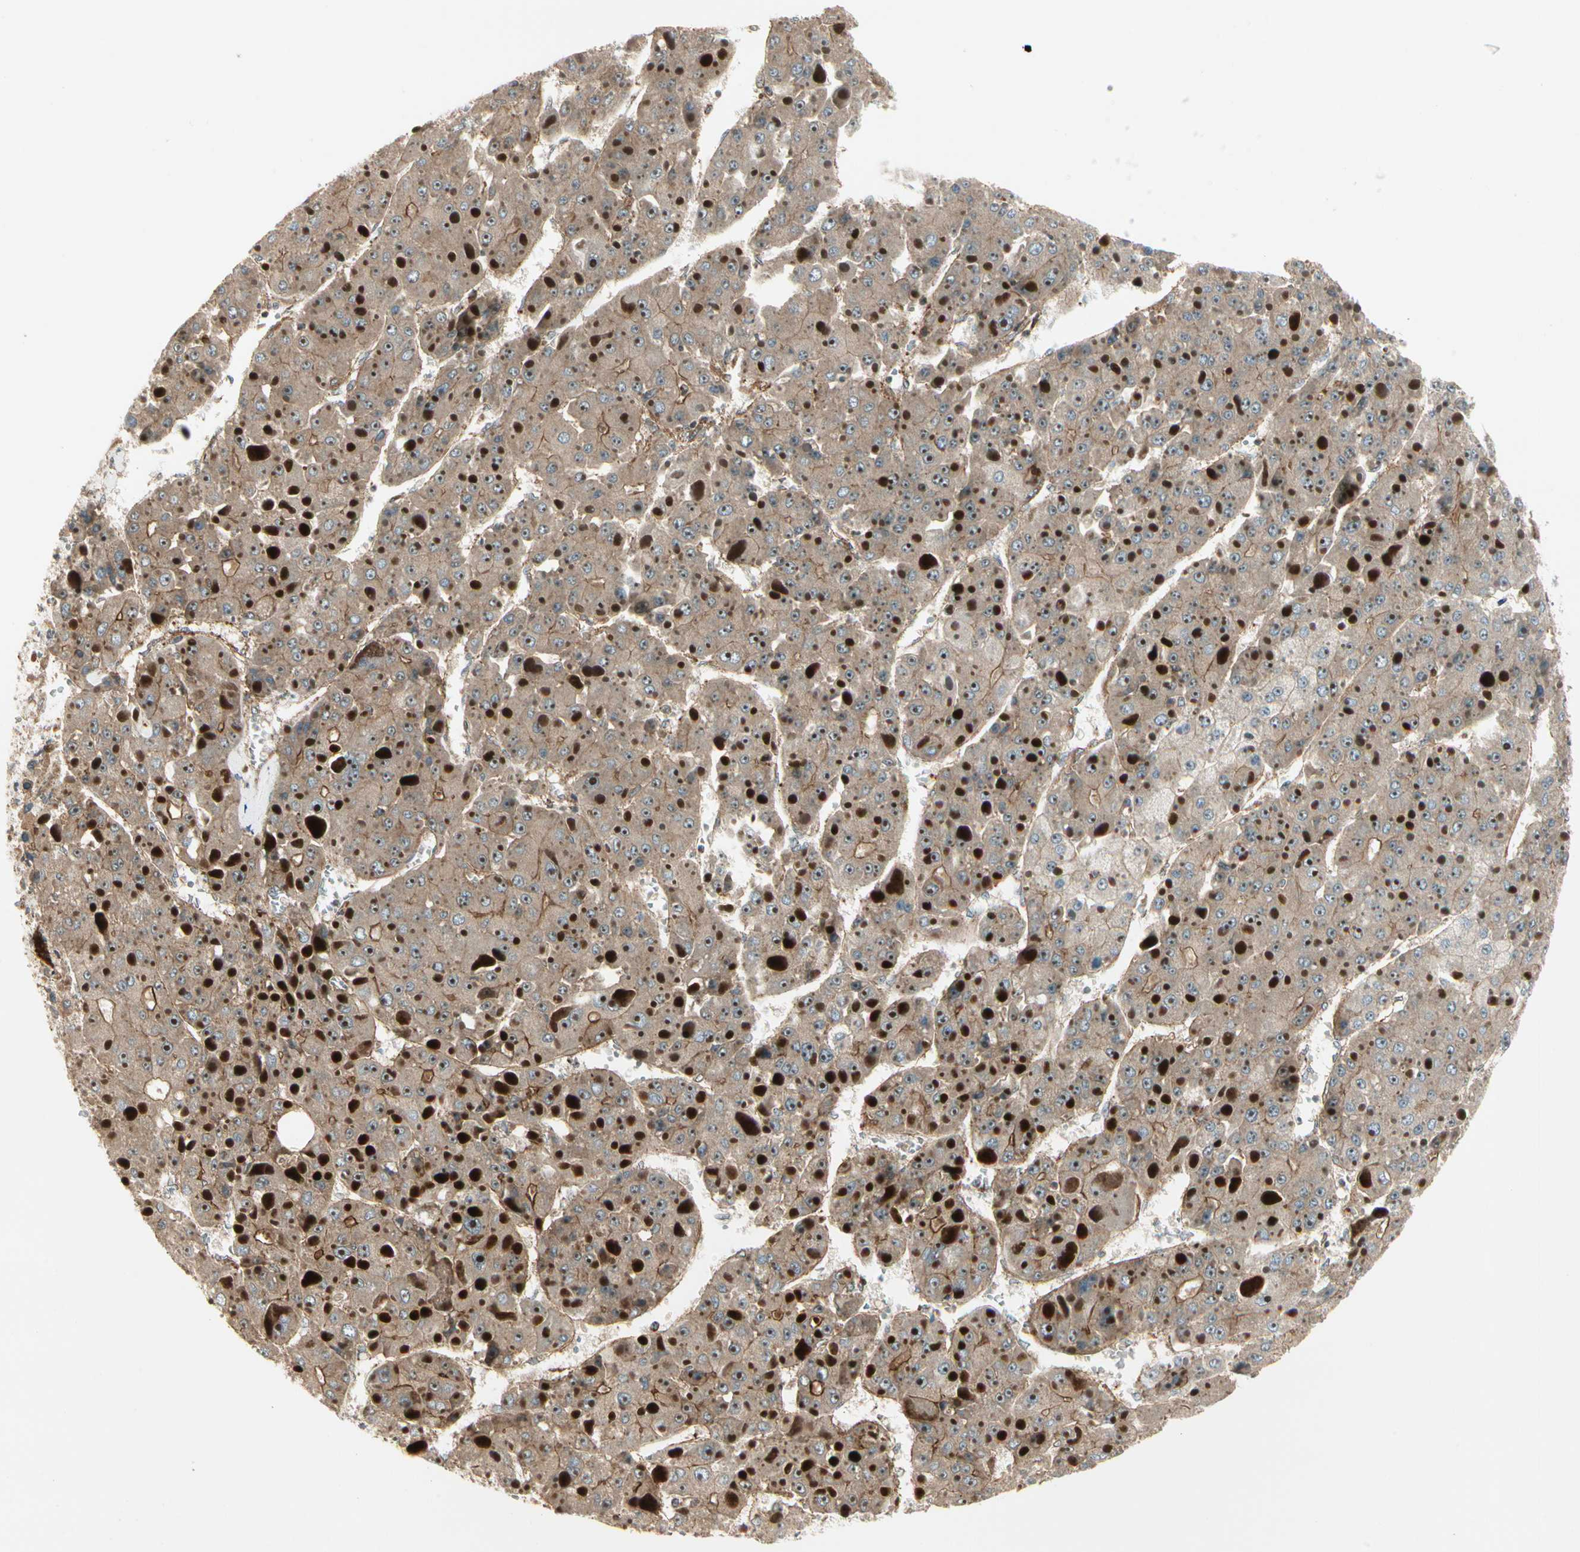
{"staining": {"intensity": "moderate", "quantity": ">75%", "location": "cytoplasmic/membranous"}, "tissue": "liver cancer", "cell_type": "Tumor cells", "image_type": "cancer", "snomed": [{"axis": "morphology", "description": "Carcinoma, Hepatocellular, NOS"}, {"axis": "topography", "description": "Liver"}], "caption": "Immunohistochemistry of human hepatocellular carcinoma (liver) reveals medium levels of moderate cytoplasmic/membranous expression in approximately >75% of tumor cells.", "gene": "FKBP15", "patient": {"sex": "female", "age": 73}}